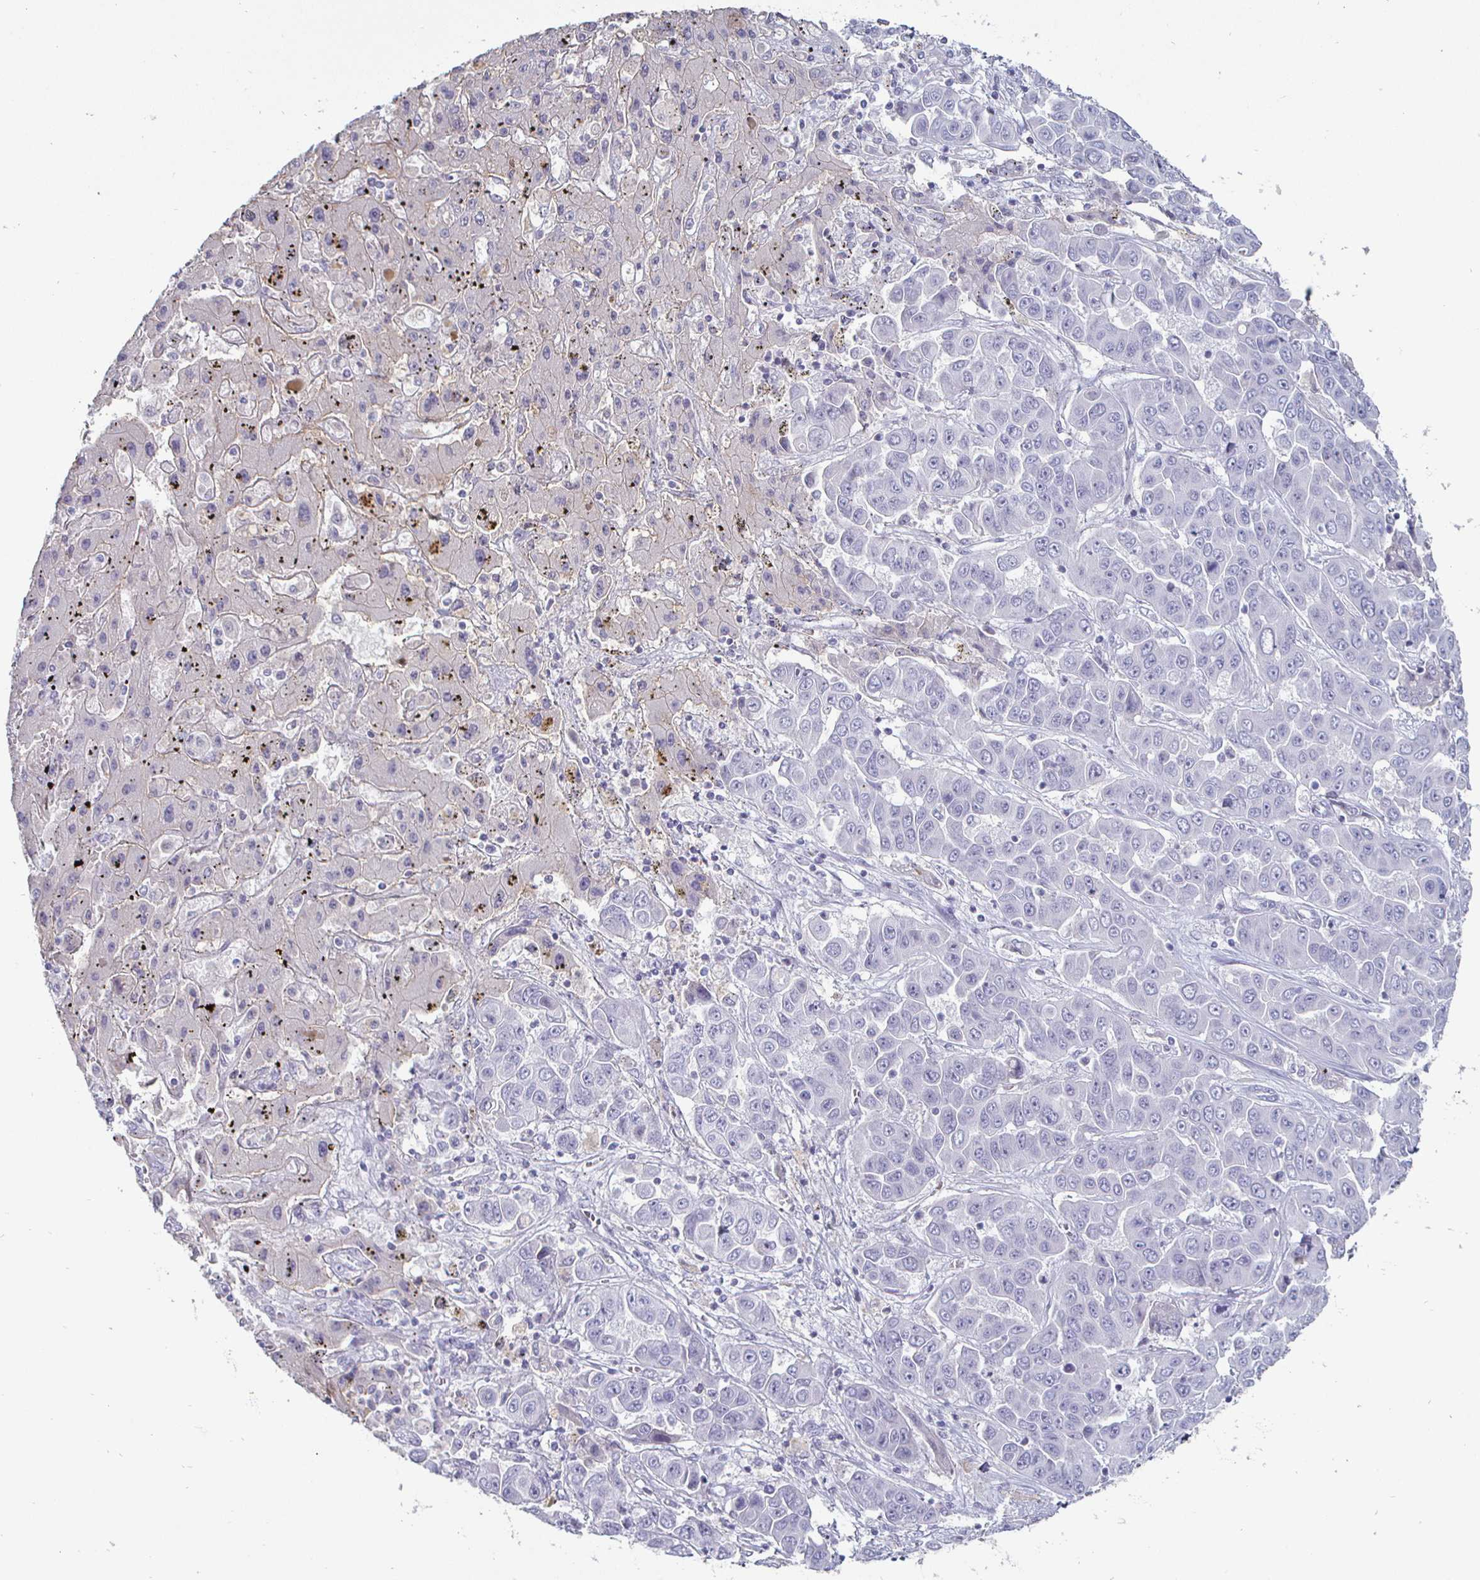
{"staining": {"intensity": "negative", "quantity": "none", "location": "none"}, "tissue": "liver cancer", "cell_type": "Tumor cells", "image_type": "cancer", "snomed": [{"axis": "morphology", "description": "Cholangiocarcinoma"}, {"axis": "topography", "description": "Liver"}], "caption": "Liver cancer (cholangiocarcinoma) was stained to show a protein in brown. There is no significant expression in tumor cells.", "gene": "ENPP1", "patient": {"sex": "female", "age": 52}}